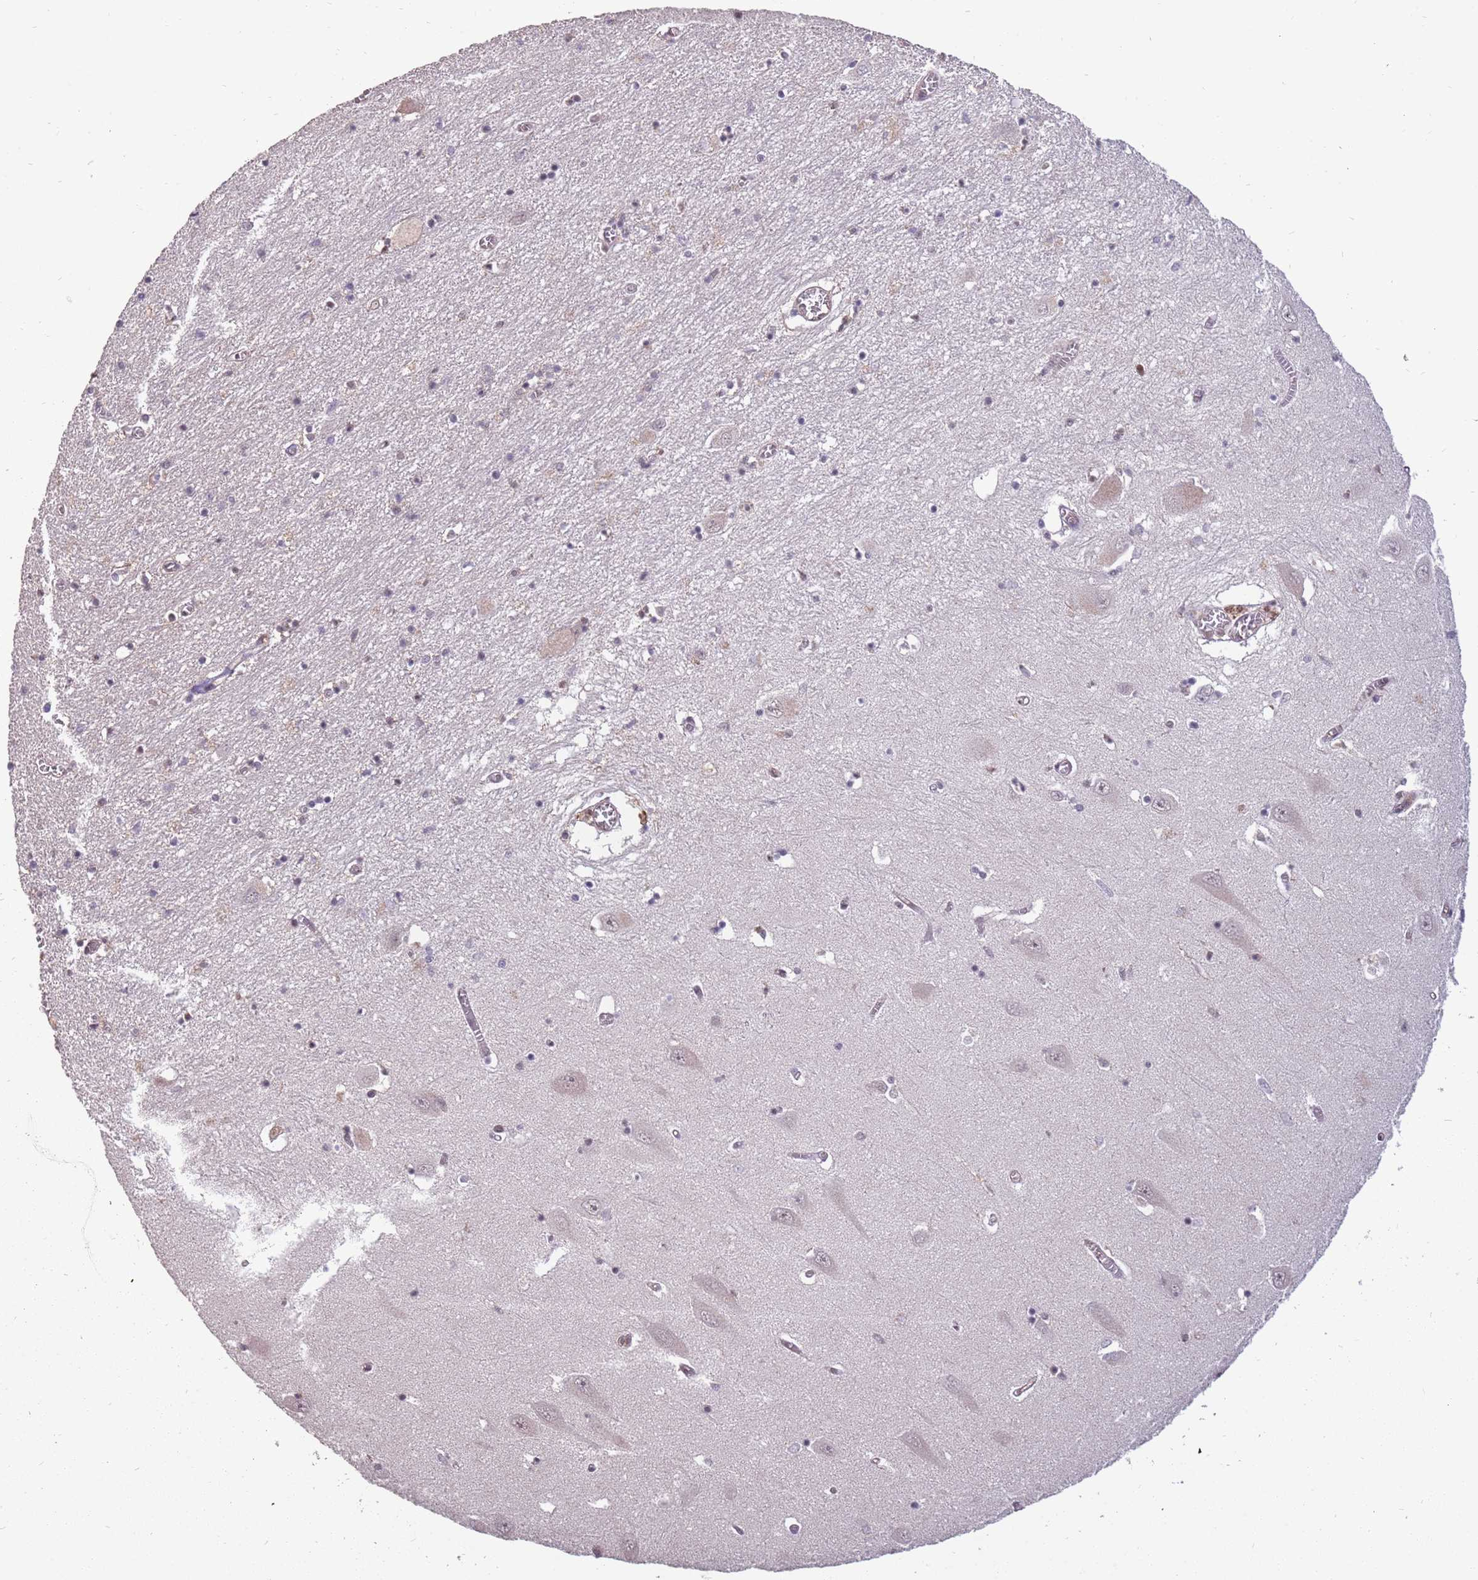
{"staining": {"intensity": "weak", "quantity": "<25%", "location": "nuclear"}, "tissue": "hippocampus", "cell_type": "Glial cells", "image_type": "normal", "snomed": [{"axis": "morphology", "description": "Normal tissue, NOS"}, {"axis": "topography", "description": "Hippocampus"}], "caption": "The immunohistochemistry (IHC) histopathology image has no significant expression in glial cells of hippocampus. (Stains: DAB (3,3'-diaminobenzidine) immunohistochemistry (IHC) with hematoxylin counter stain, Microscopy: brightfield microscopy at high magnification).", "gene": "GBP2", "patient": {"sex": "male", "age": 70}}